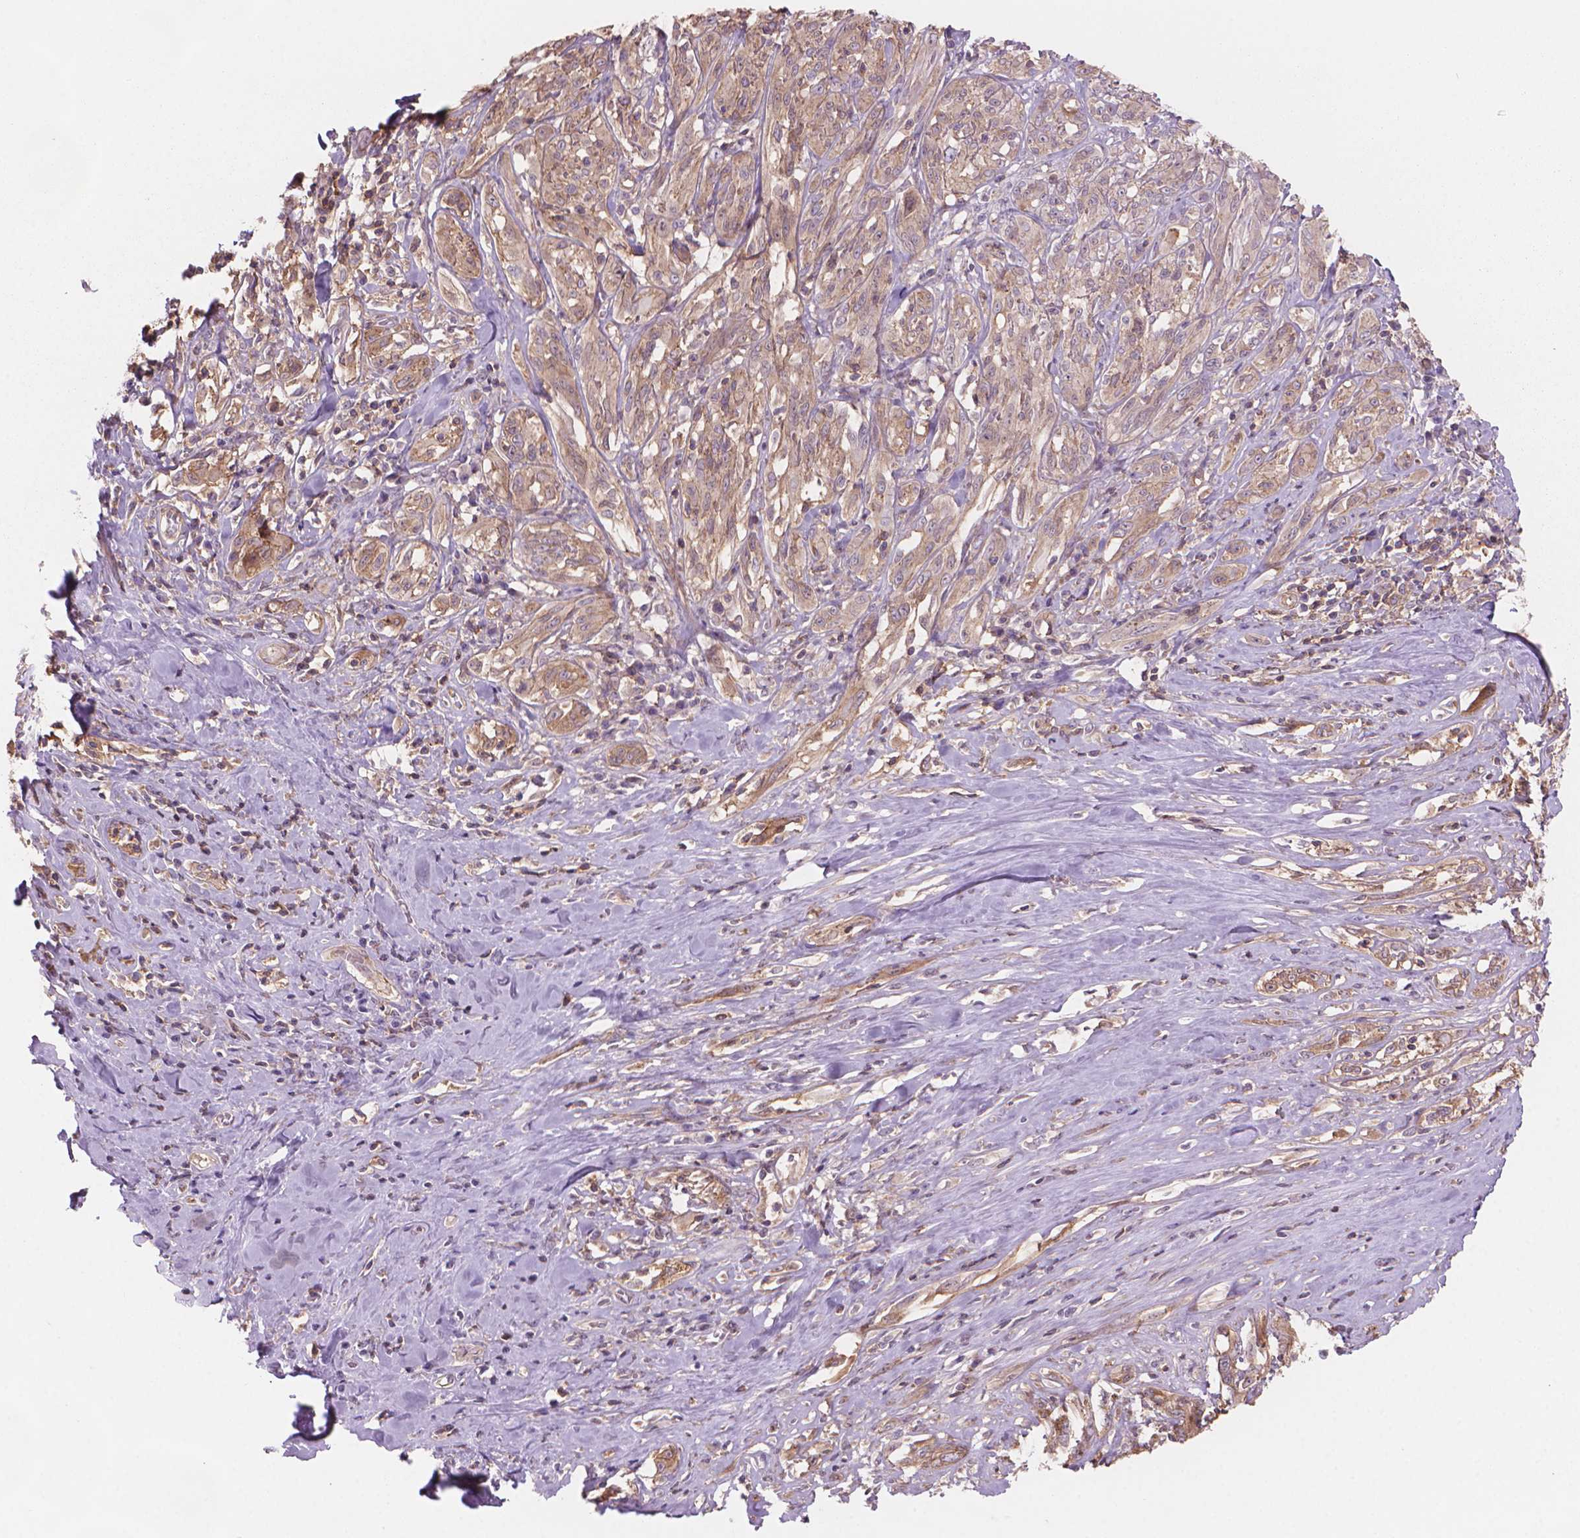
{"staining": {"intensity": "weak", "quantity": ">75%", "location": "cytoplasmic/membranous"}, "tissue": "melanoma", "cell_type": "Tumor cells", "image_type": "cancer", "snomed": [{"axis": "morphology", "description": "Malignant melanoma, NOS"}, {"axis": "topography", "description": "Skin"}], "caption": "A micrograph of melanoma stained for a protein displays weak cytoplasmic/membranous brown staining in tumor cells.", "gene": "ENSG00000187186", "patient": {"sex": "female", "age": 91}}